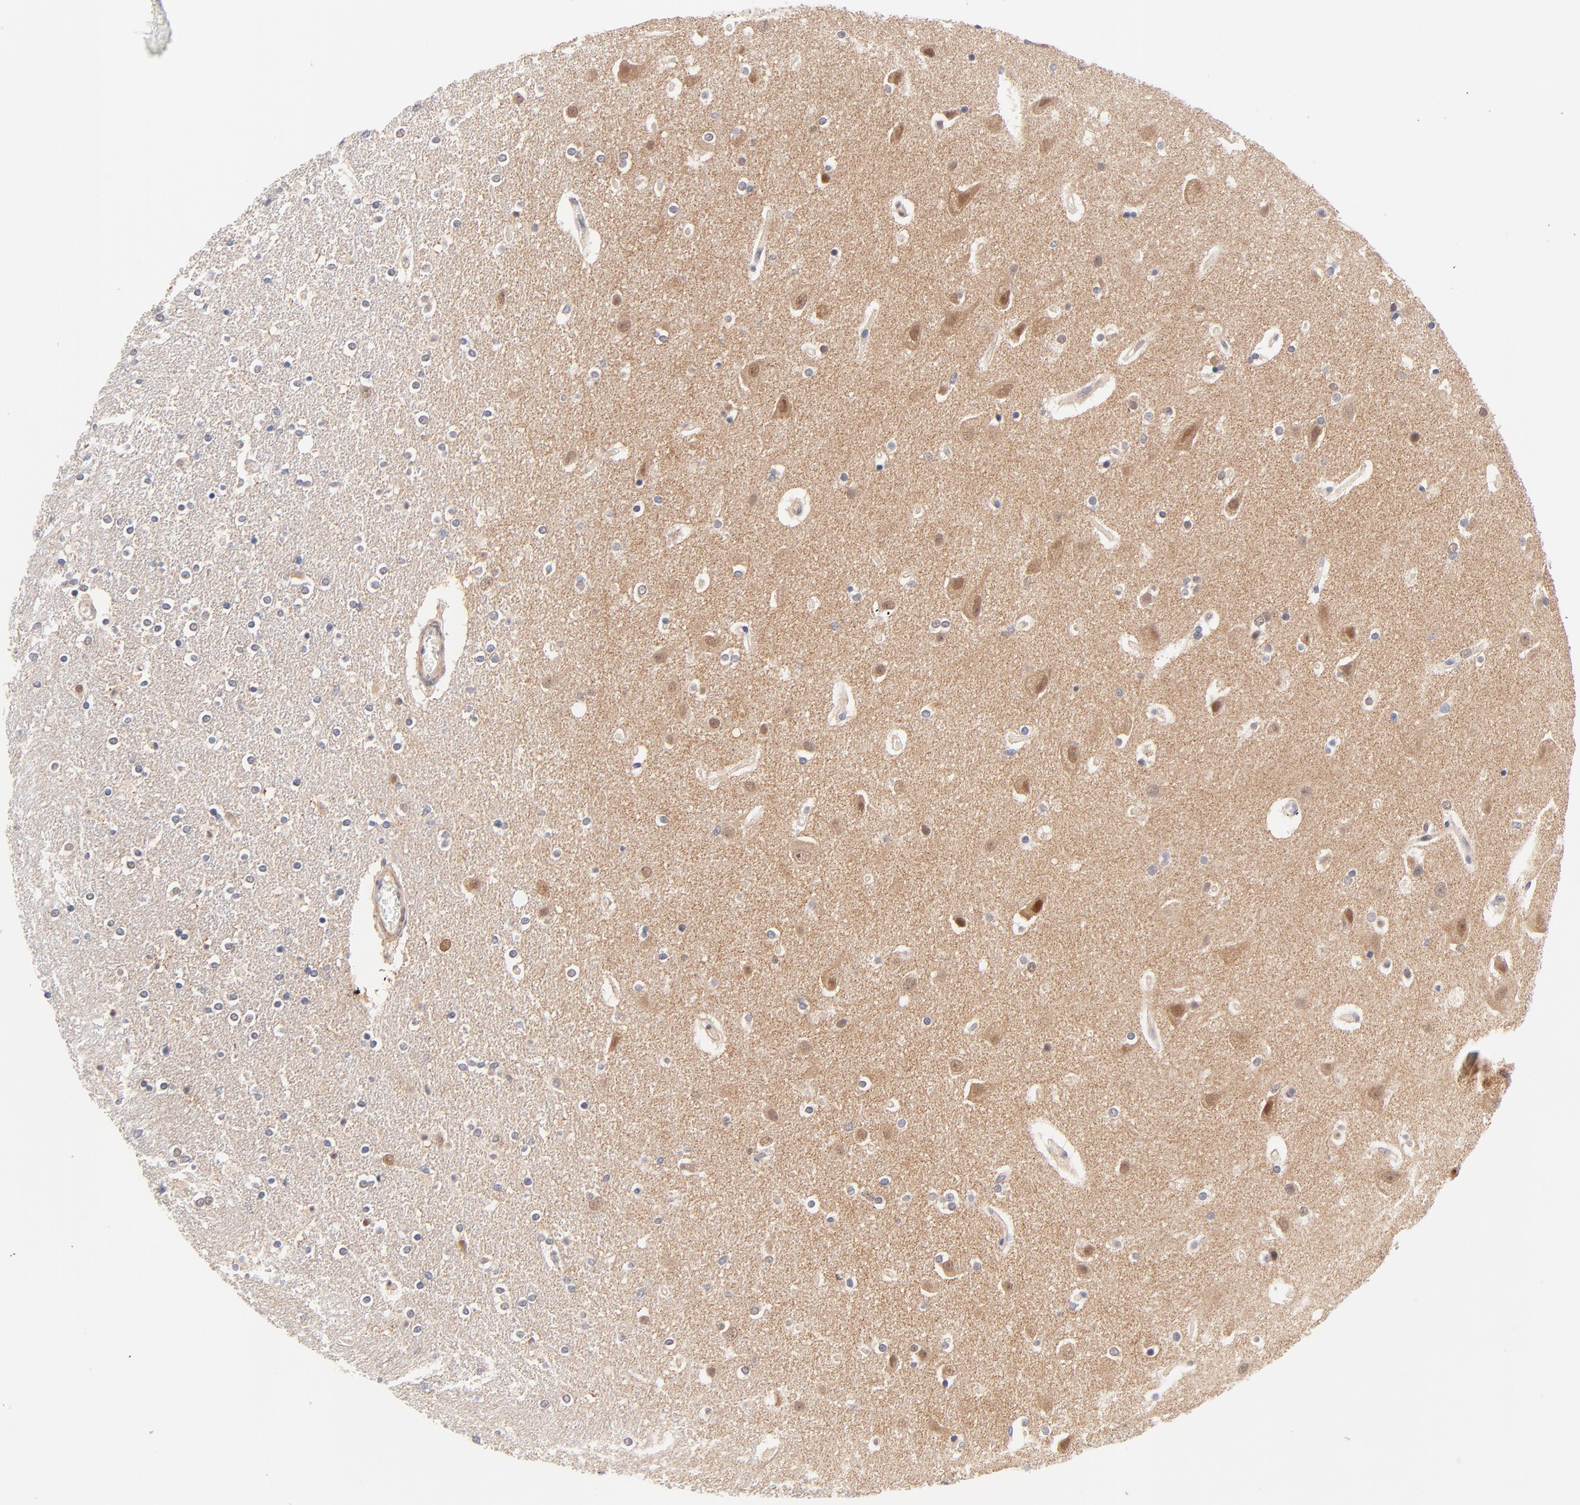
{"staining": {"intensity": "moderate", "quantity": "25%-75%", "location": "cytoplasmic/membranous,nuclear"}, "tissue": "caudate", "cell_type": "Glial cells", "image_type": "normal", "snomed": [{"axis": "morphology", "description": "Normal tissue, NOS"}, {"axis": "topography", "description": "Lateral ventricle wall"}], "caption": "Protein expression by IHC reveals moderate cytoplasmic/membranous,nuclear staining in about 25%-75% of glial cells in normal caudate.", "gene": "TXNL1", "patient": {"sex": "female", "age": 54}}